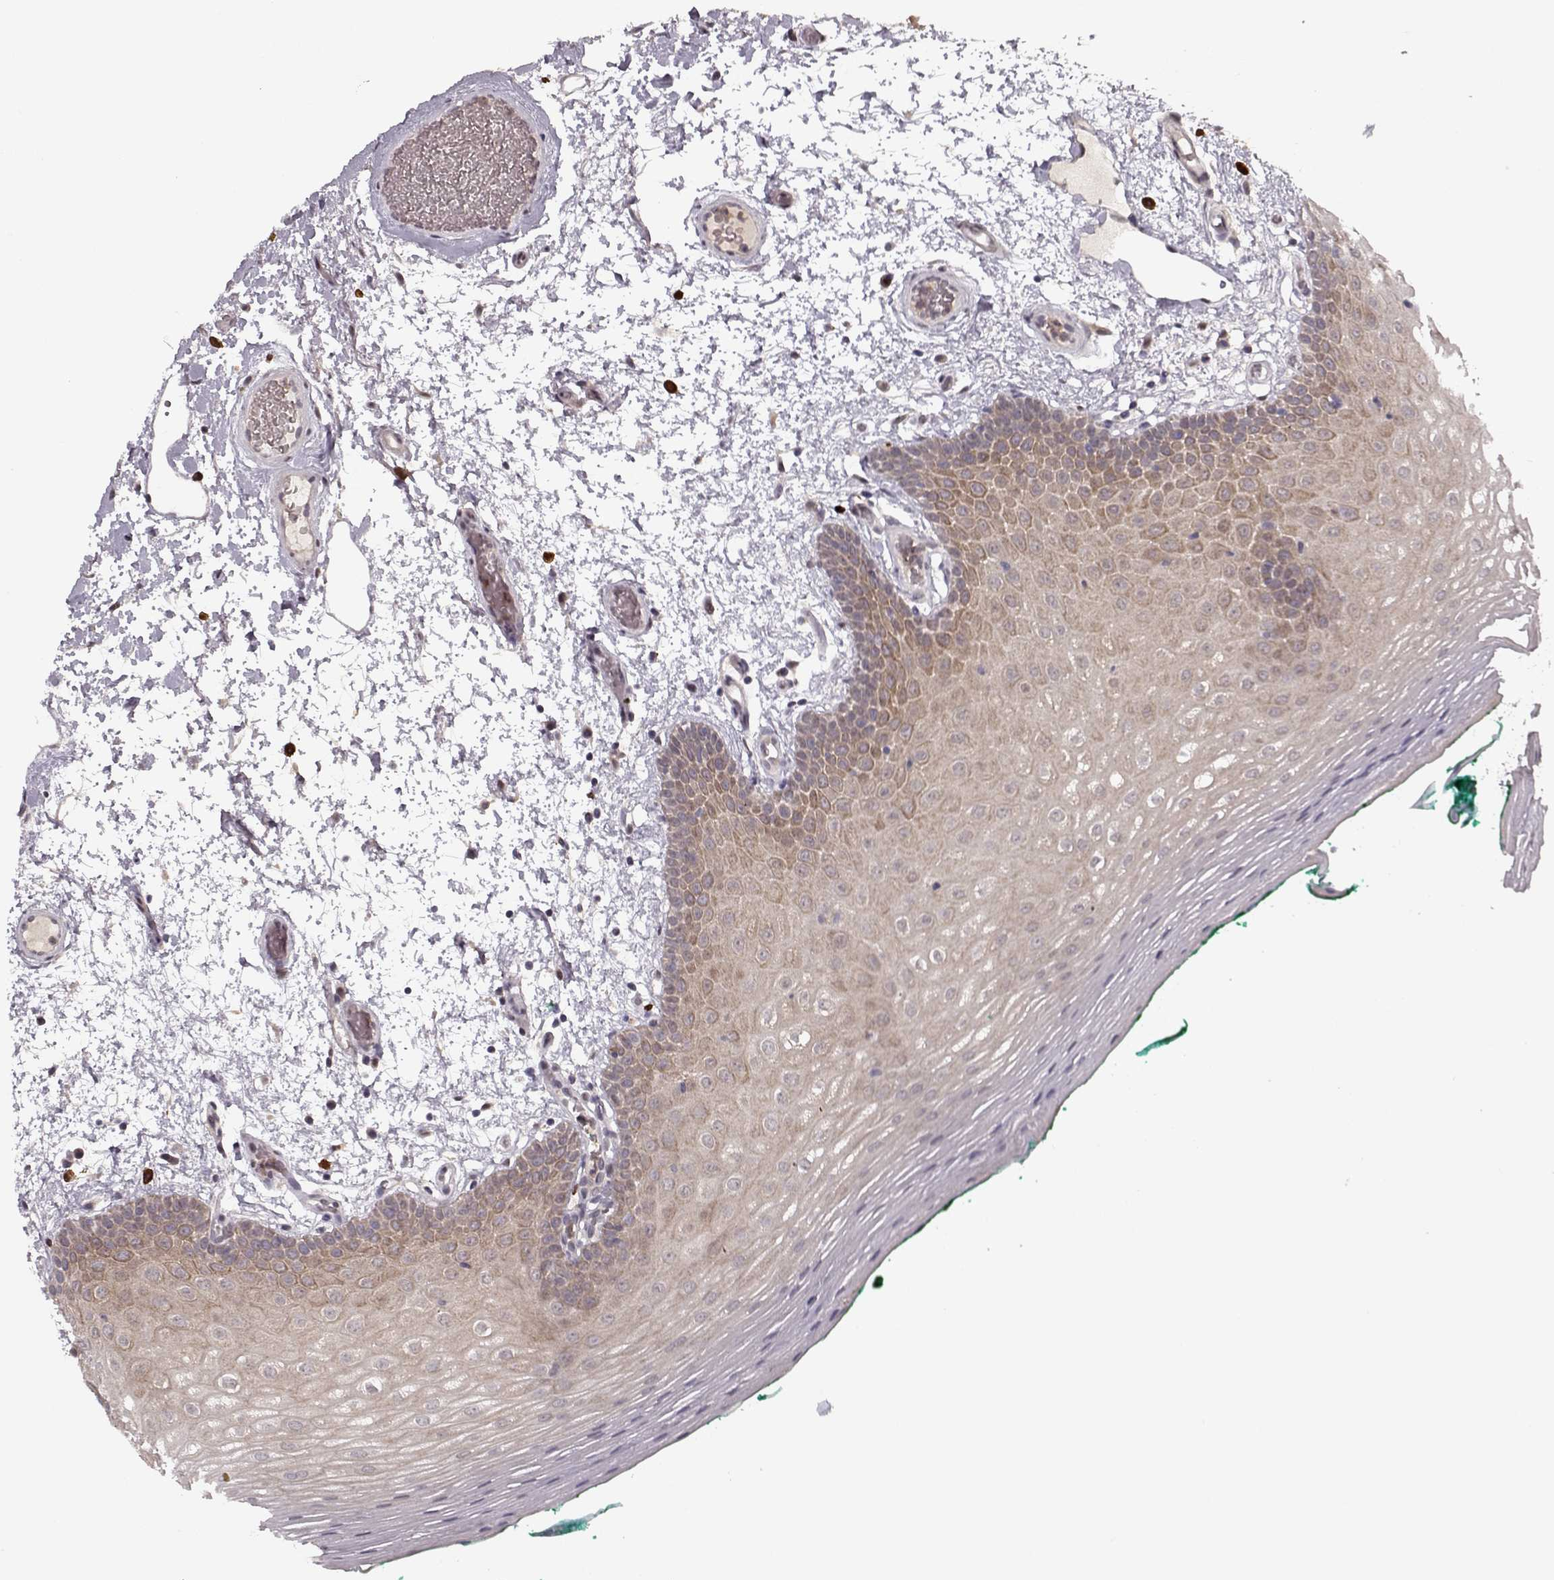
{"staining": {"intensity": "moderate", "quantity": "<25%", "location": "cytoplasmic/membranous"}, "tissue": "oral mucosa", "cell_type": "Squamous epithelial cells", "image_type": "normal", "snomed": [{"axis": "morphology", "description": "Normal tissue, NOS"}, {"axis": "morphology", "description": "Squamous cell carcinoma, NOS"}, {"axis": "topography", "description": "Oral tissue"}, {"axis": "topography", "description": "Head-Neck"}], "caption": "This image displays IHC staining of unremarkable human oral mucosa, with low moderate cytoplasmic/membranous positivity in approximately <25% of squamous epithelial cells.", "gene": "DENND4B", "patient": {"sex": "male", "age": 78}}